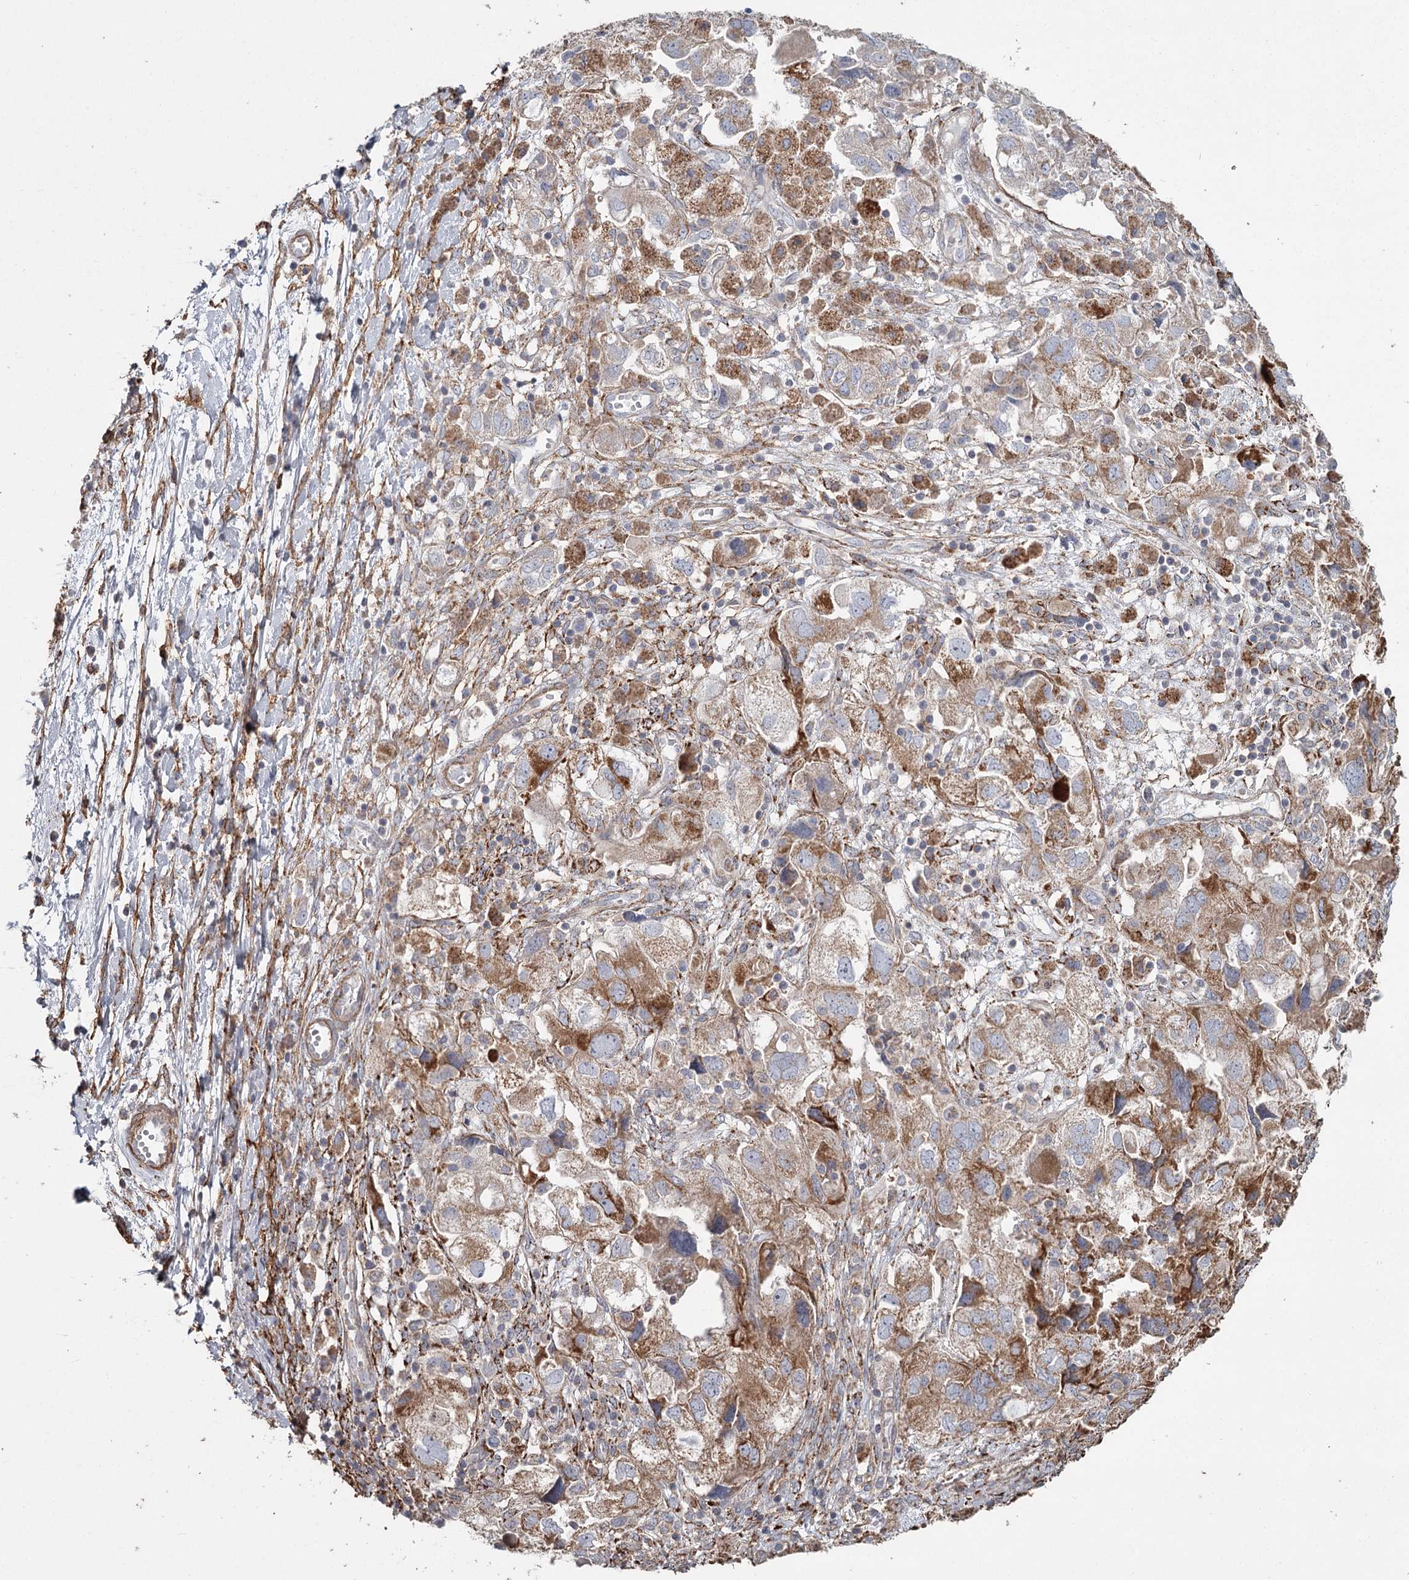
{"staining": {"intensity": "moderate", "quantity": ">75%", "location": "cytoplasmic/membranous"}, "tissue": "ovarian cancer", "cell_type": "Tumor cells", "image_type": "cancer", "snomed": [{"axis": "morphology", "description": "Carcinoma, NOS"}, {"axis": "morphology", "description": "Cystadenocarcinoma, serous, NOS"}, {"axis": "topography", "description": "Ovary"}], "caption": "Human ovarian cancer (serous cystadenocarcinoma) stained with a protein marker displays moderate staining in tumor cells.", "gene": "DHRS9", "patient": {"sex": "female", "age": 69}}